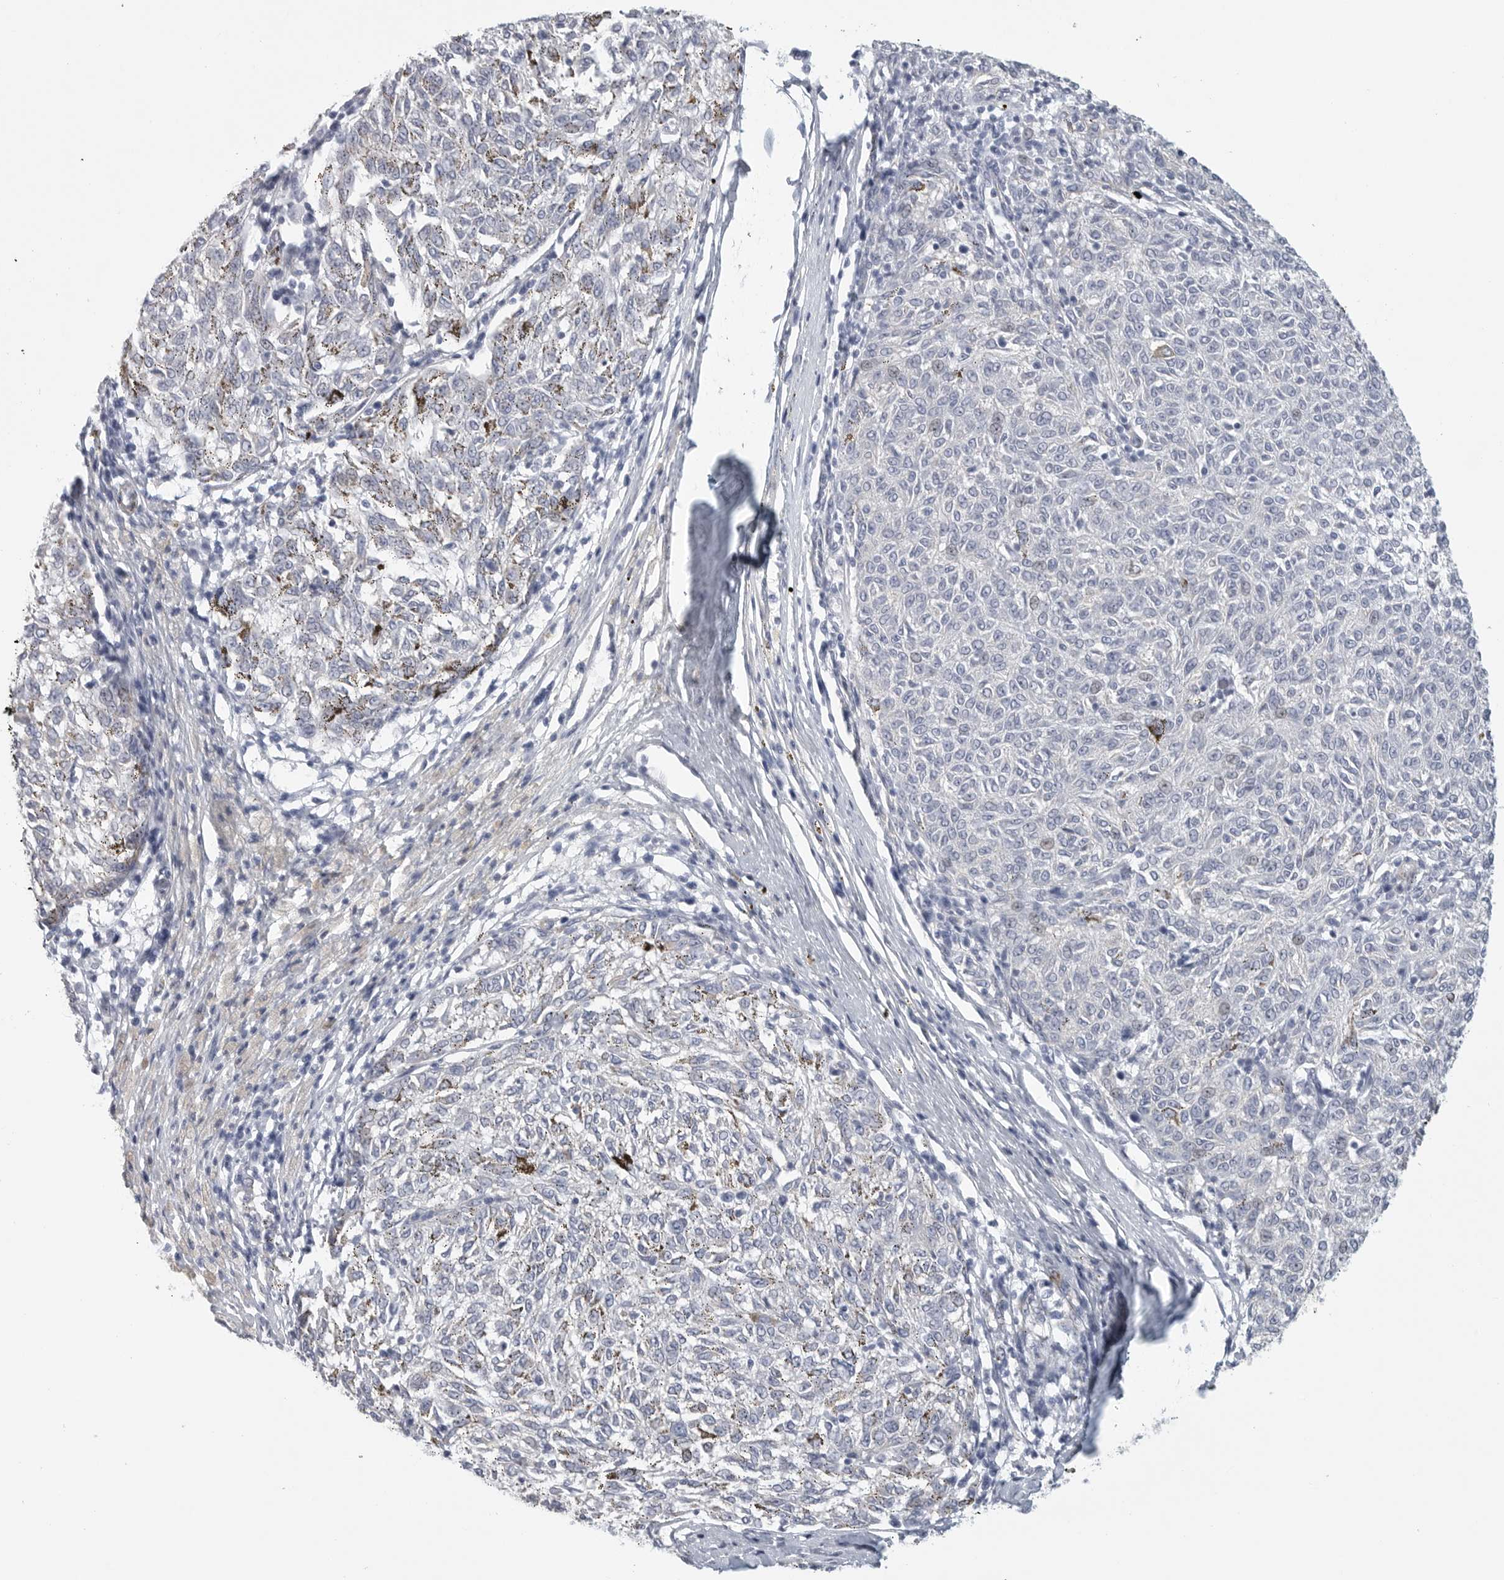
{"staining": {"intensity": "negative", "quantity": "none", "location": "none"}, "tissue": "melanoma", "cell_type": "Tumor cells", "image_type": "cancer", "snomed": [{"axis": "morphology", "description": "Malignant melanoma, NOS"}, {"axis": "topography", "description": "Skin"}], "caption": "A histopathology image of melanoma stained for a protein demonstrates no brown staining in tumor cells. Brightfield microscopy of IHC stained with DAB (brown) and hematoxylin (blue), captured at high magnification.", "gene": "TNR", "patient": {"sex": "female", "age": 72}}